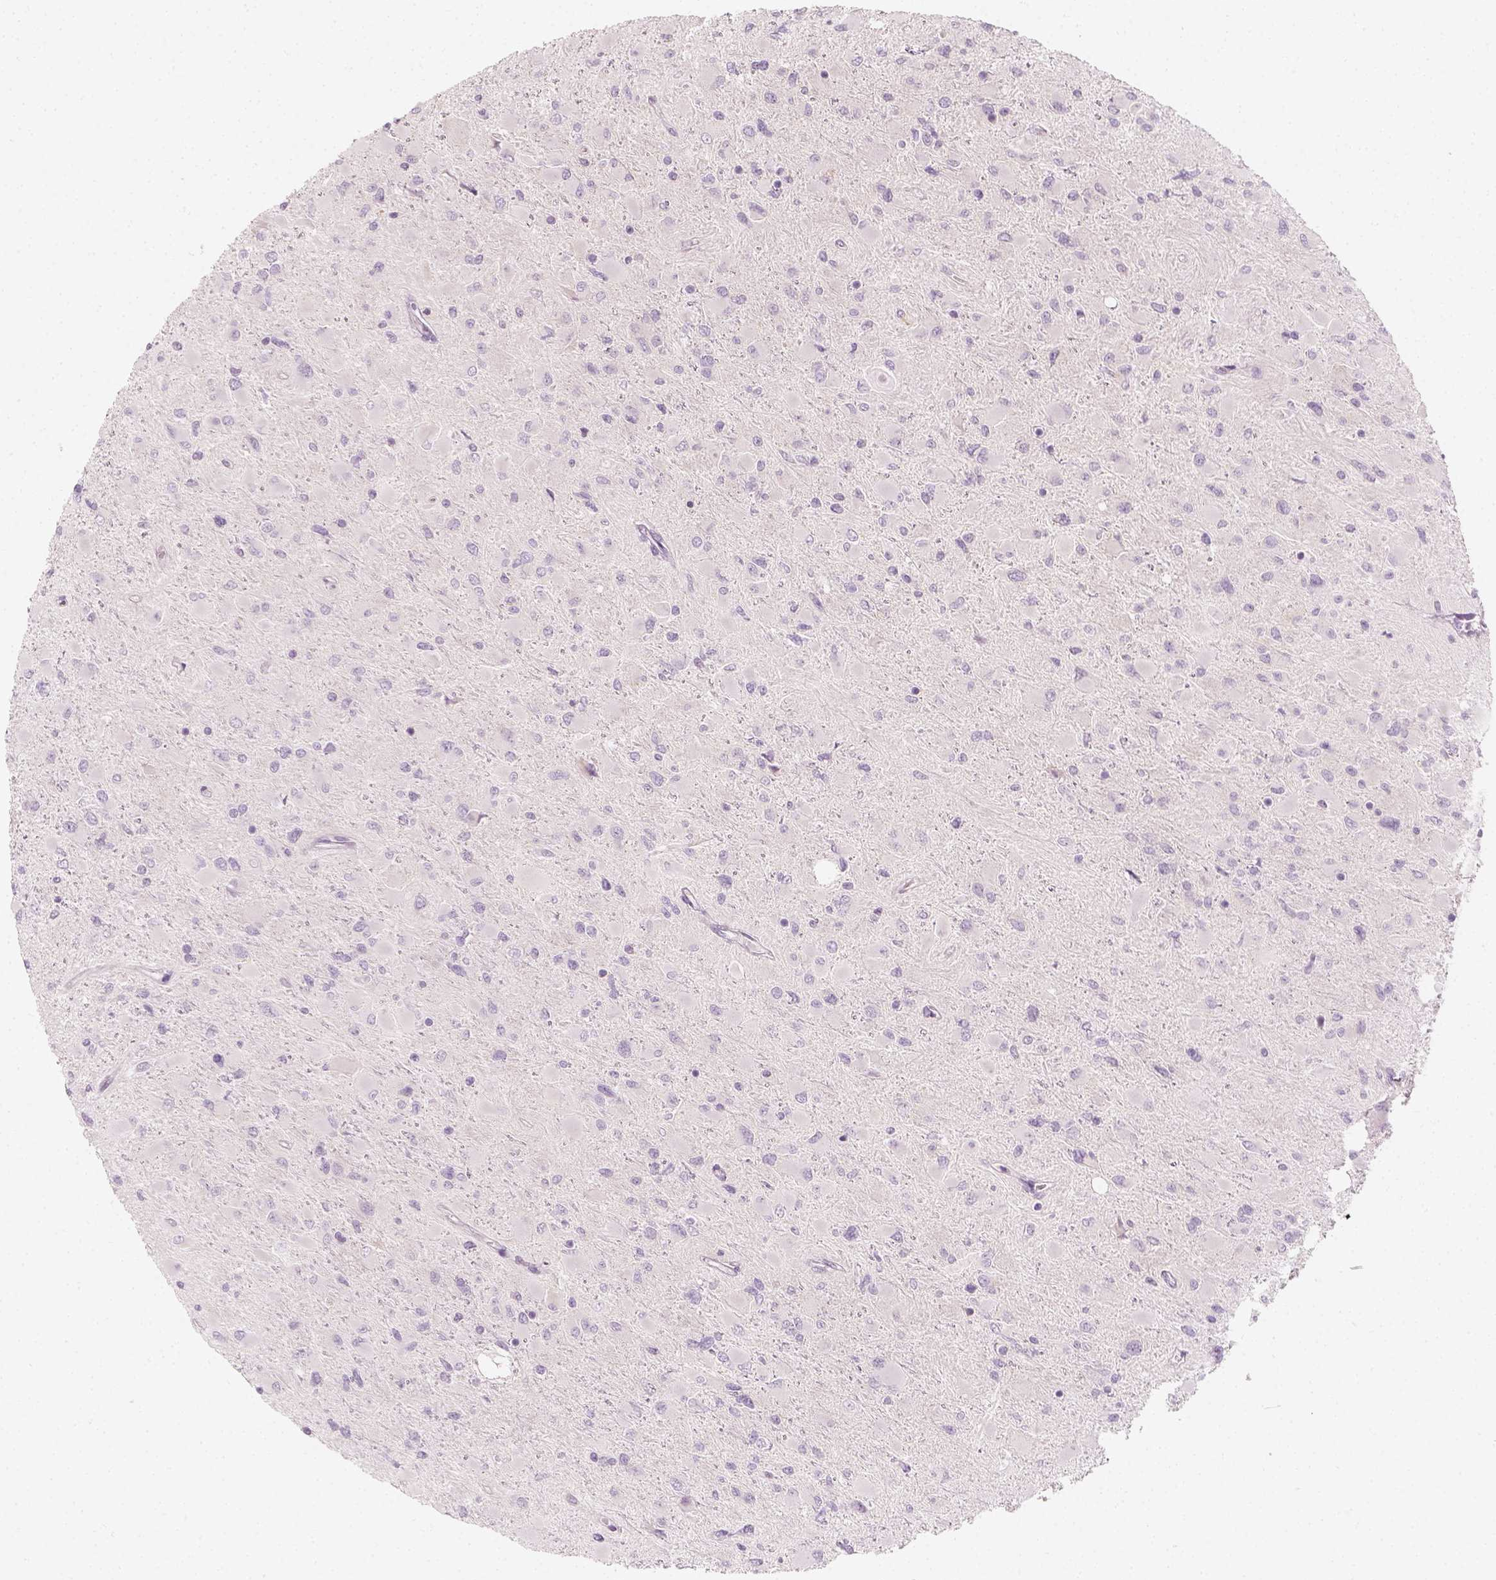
{"staining": {"intensity": "negative", "quantity": "none", "location": "none"}, "tissue": "glioma", "cell_type": "Tumor cells", "image_type": "cancer", "snomed": [{"axis": "morphology", "description": "Glioma, malignant, High grade"}, {"axis": "topography", "description": "Cerebral cortex"}], "caption": "Immunohistochemistry (IHC) of glioma displays no positivity in tumor cells. (Immunohistochemistry (IHC), brightfield microscopy, high magnification).", "gene": "PRAME", "patient": {"sex": "female", "age": 36}}